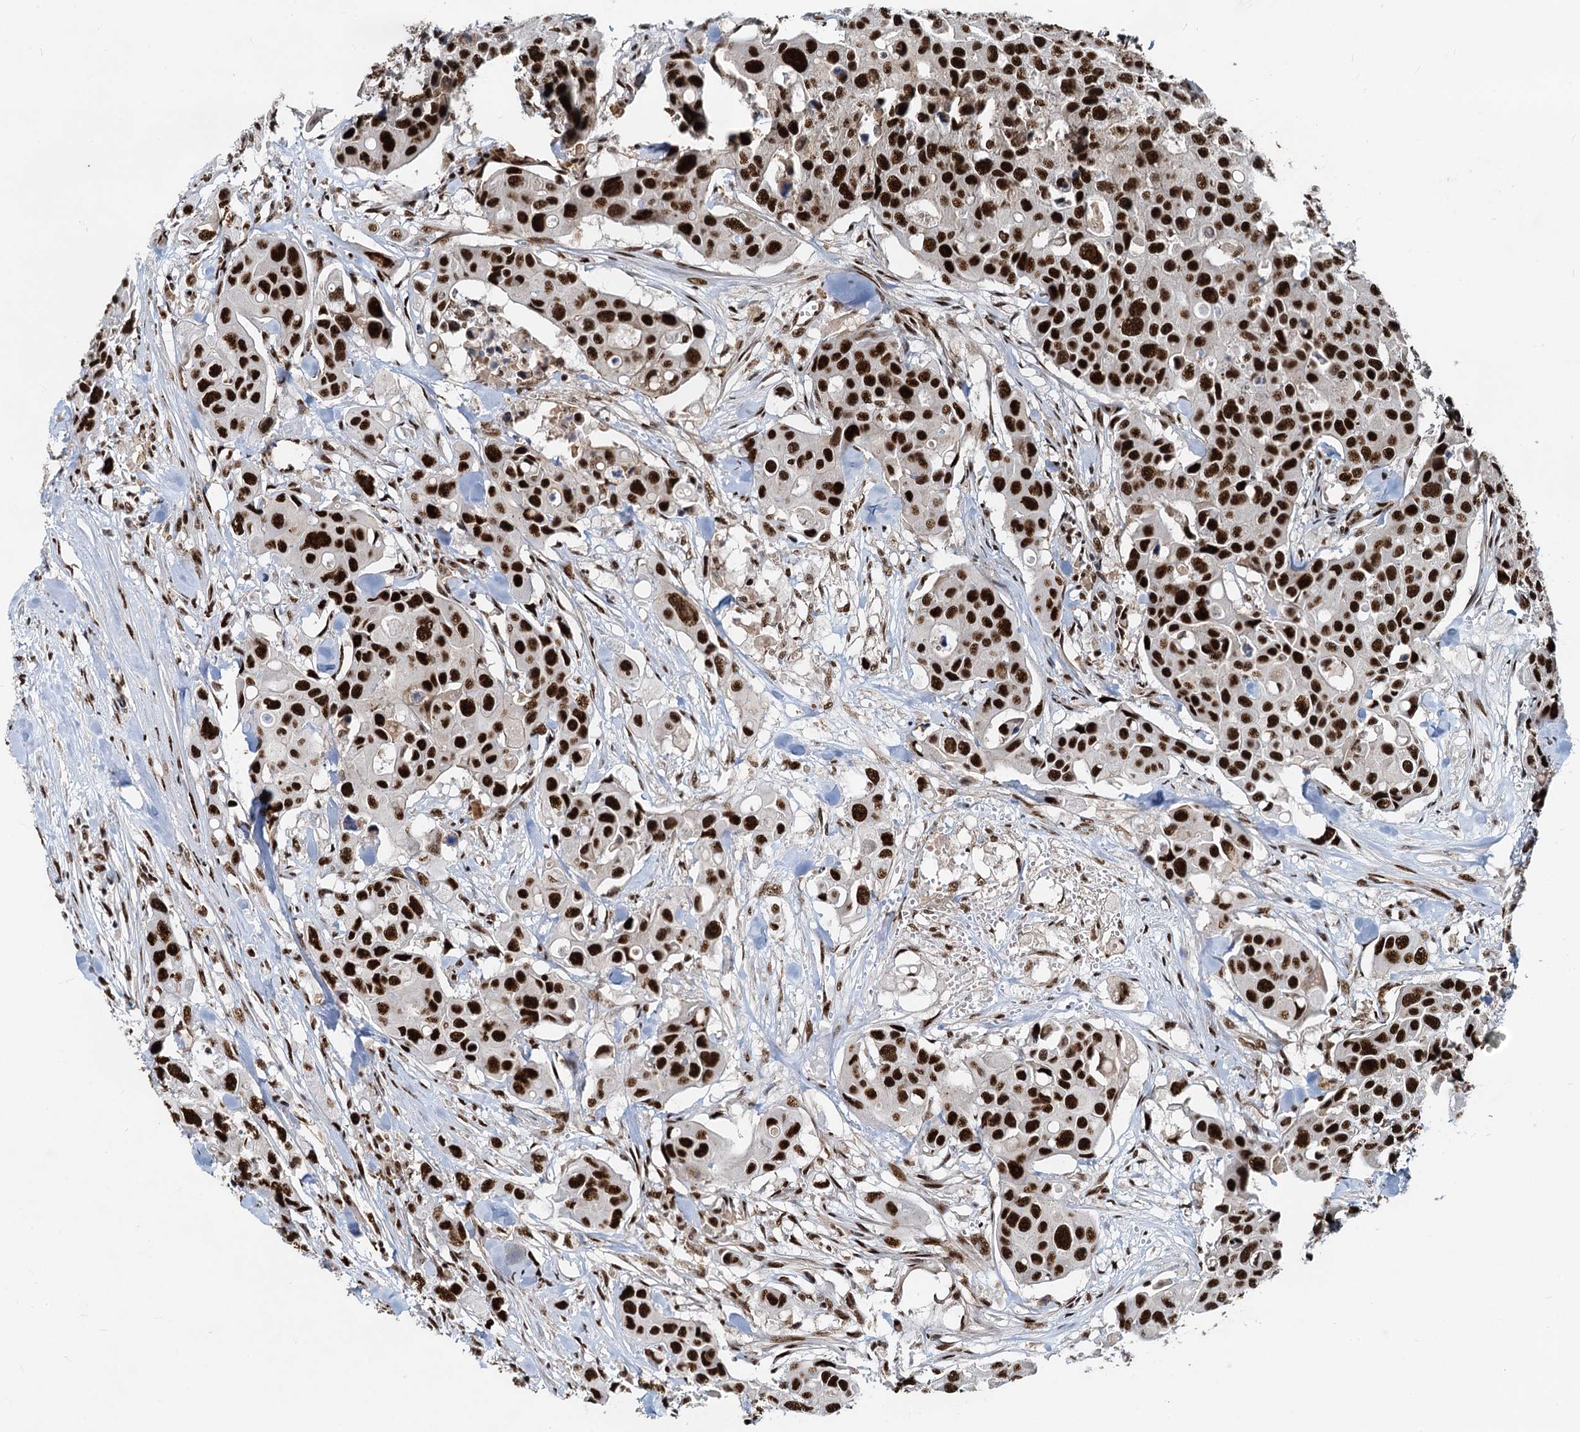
{"staining": {"intensity": "strong", "quantity": ">75%", "location": "nuclear"}, "tissue": "colorectal cancer", "cell_type": "Tumor cells", "image_type": "cancer", "snomed": [{"axis": "morphology", "description": "Adenocarcinoma, NOS"}, {"axis": "topography", "description": "Colon"}], "caption": "Tumor cells exhibit high levels of strong nuclear expression in about >75% of cells in human colorectal adenocarcinoma.", "gene": "RBM26", "patient": {"sex": "male", "age": 77}}